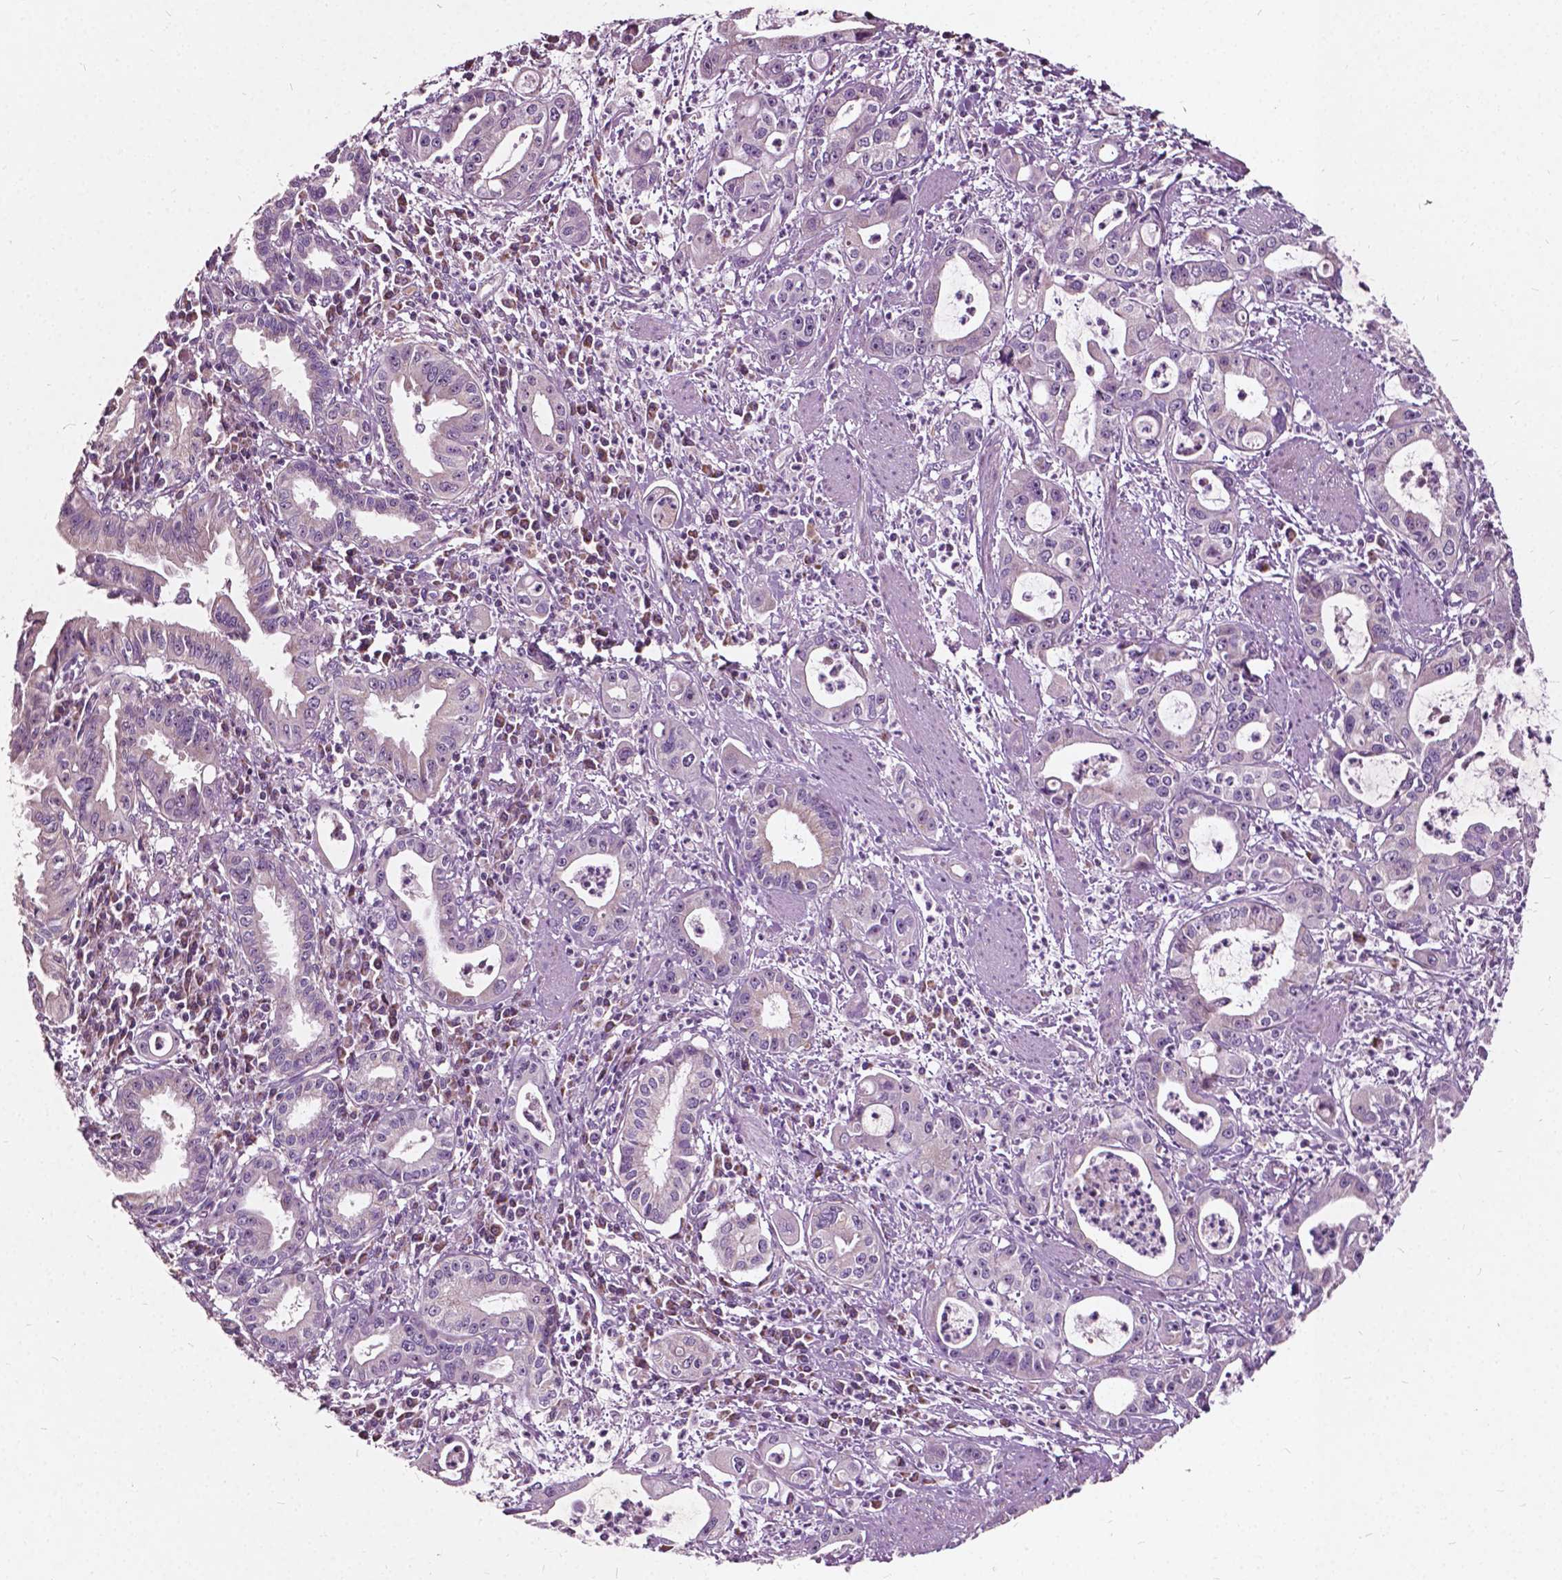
{"staining": {"intensity": "negative", "quantity": "none", "location": "none"}, "tissue": "pancreatic cancer", "cell_type": "Tumor cells", "image_type": "cancer", "snomed": [{"axis": "morphology", "description": "Adenocarcinoma, NOS"}, {"axis": "topography", "description": "Pancreas"}], "caption": "This photomicrograph is of pancreatic adenocarcinoma stained with immunohistochemistry to label a protein in brown with the nuclei are counter-stained blue. There is no staining in tumor cells.", "gene": "ODF3L2", "patient": {"sex": "male", "age": 72}}